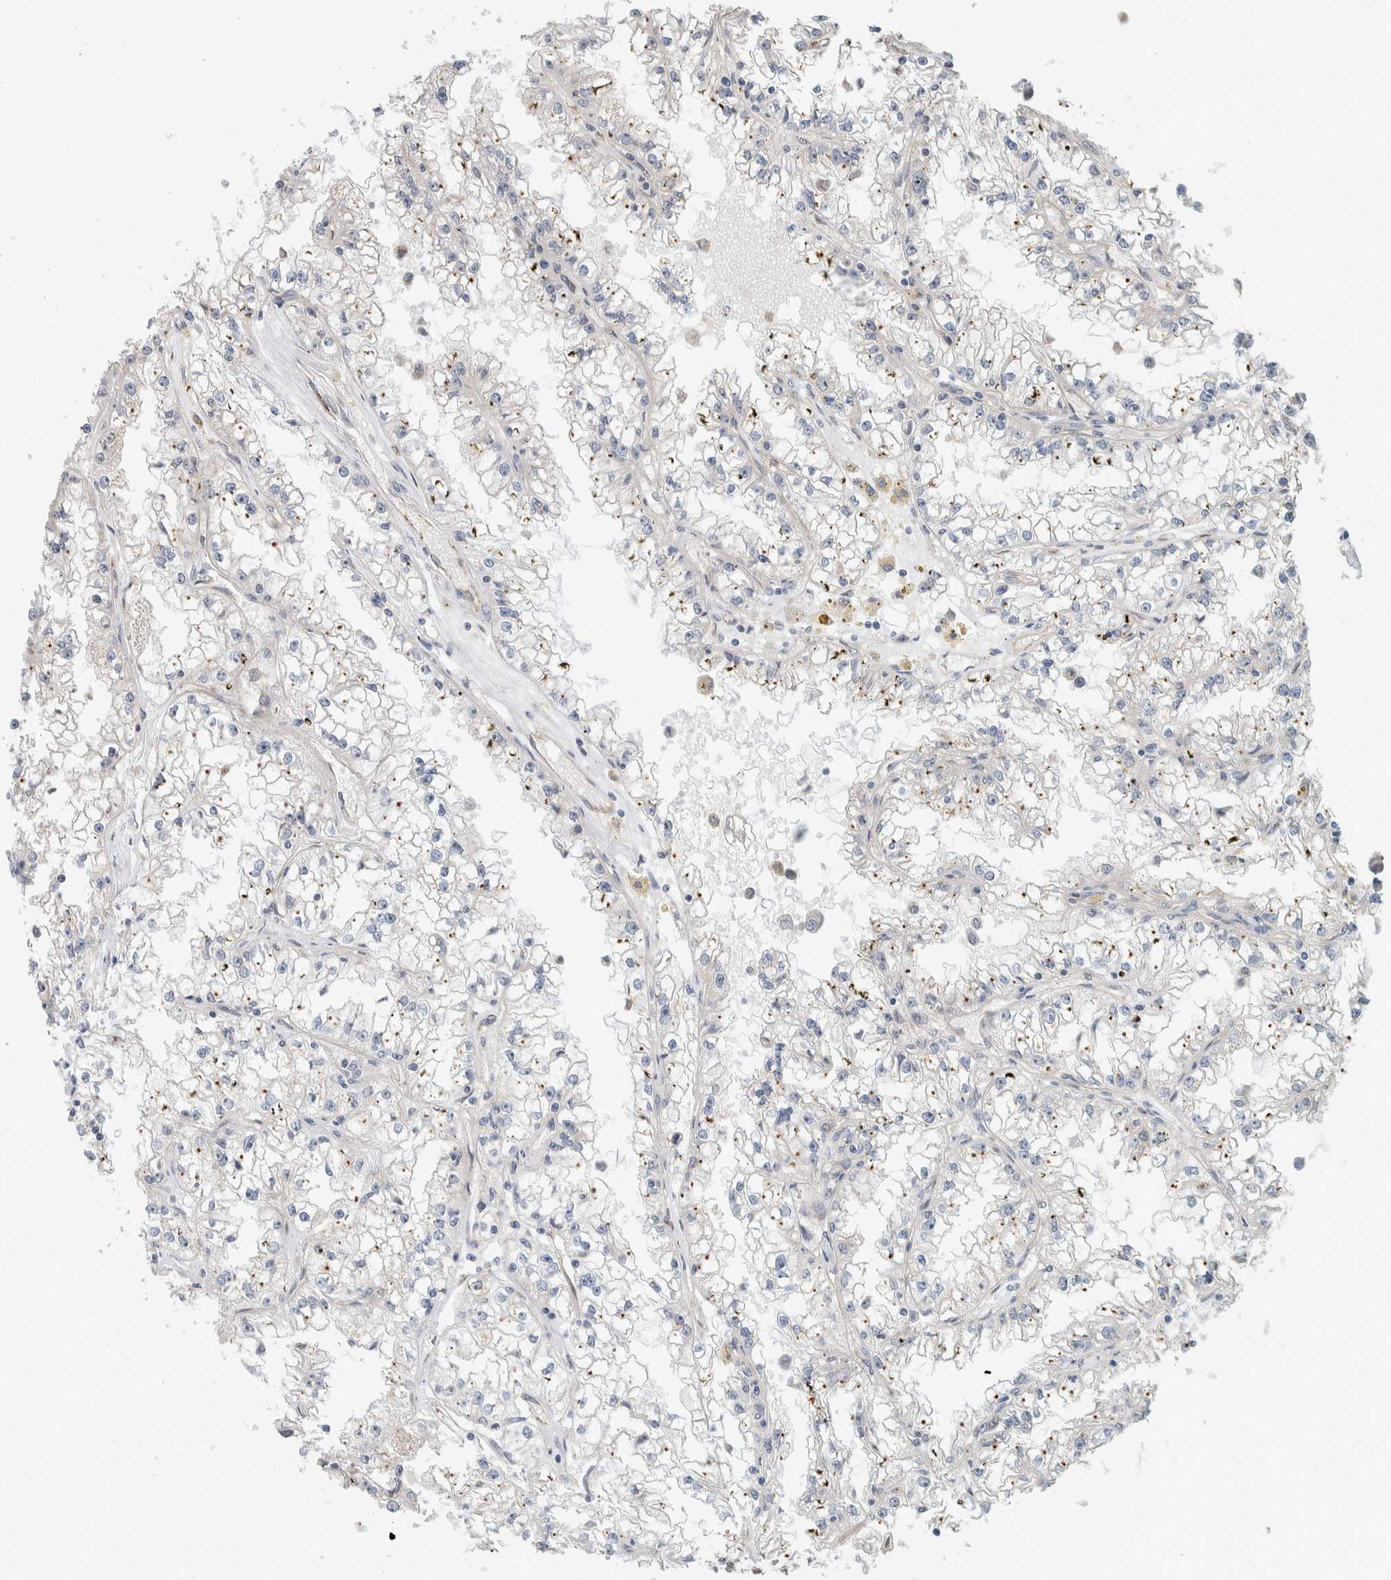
{"staining": {"intensity": "weak", "quantity": "25%-75%", "location": "cytoplasmic/membranous"}, "tissue": "renal cancer", "cell_type": "Tumor cells", "image_type": "cancer", "snomed": [{"axis": "morphology", "description": "Adenocarcinoma, NOS"}, {"axis": "topography", "description": "Kidney"}], "caption": "Renal adenocarcinoma stained for a protein (brown) displays weak cytoplasmic/membranous positive expression in approximately 25%-75% of tumor cells.", "gene": "DEPTOR", "patient": {"sex": "male", "age": 56}}